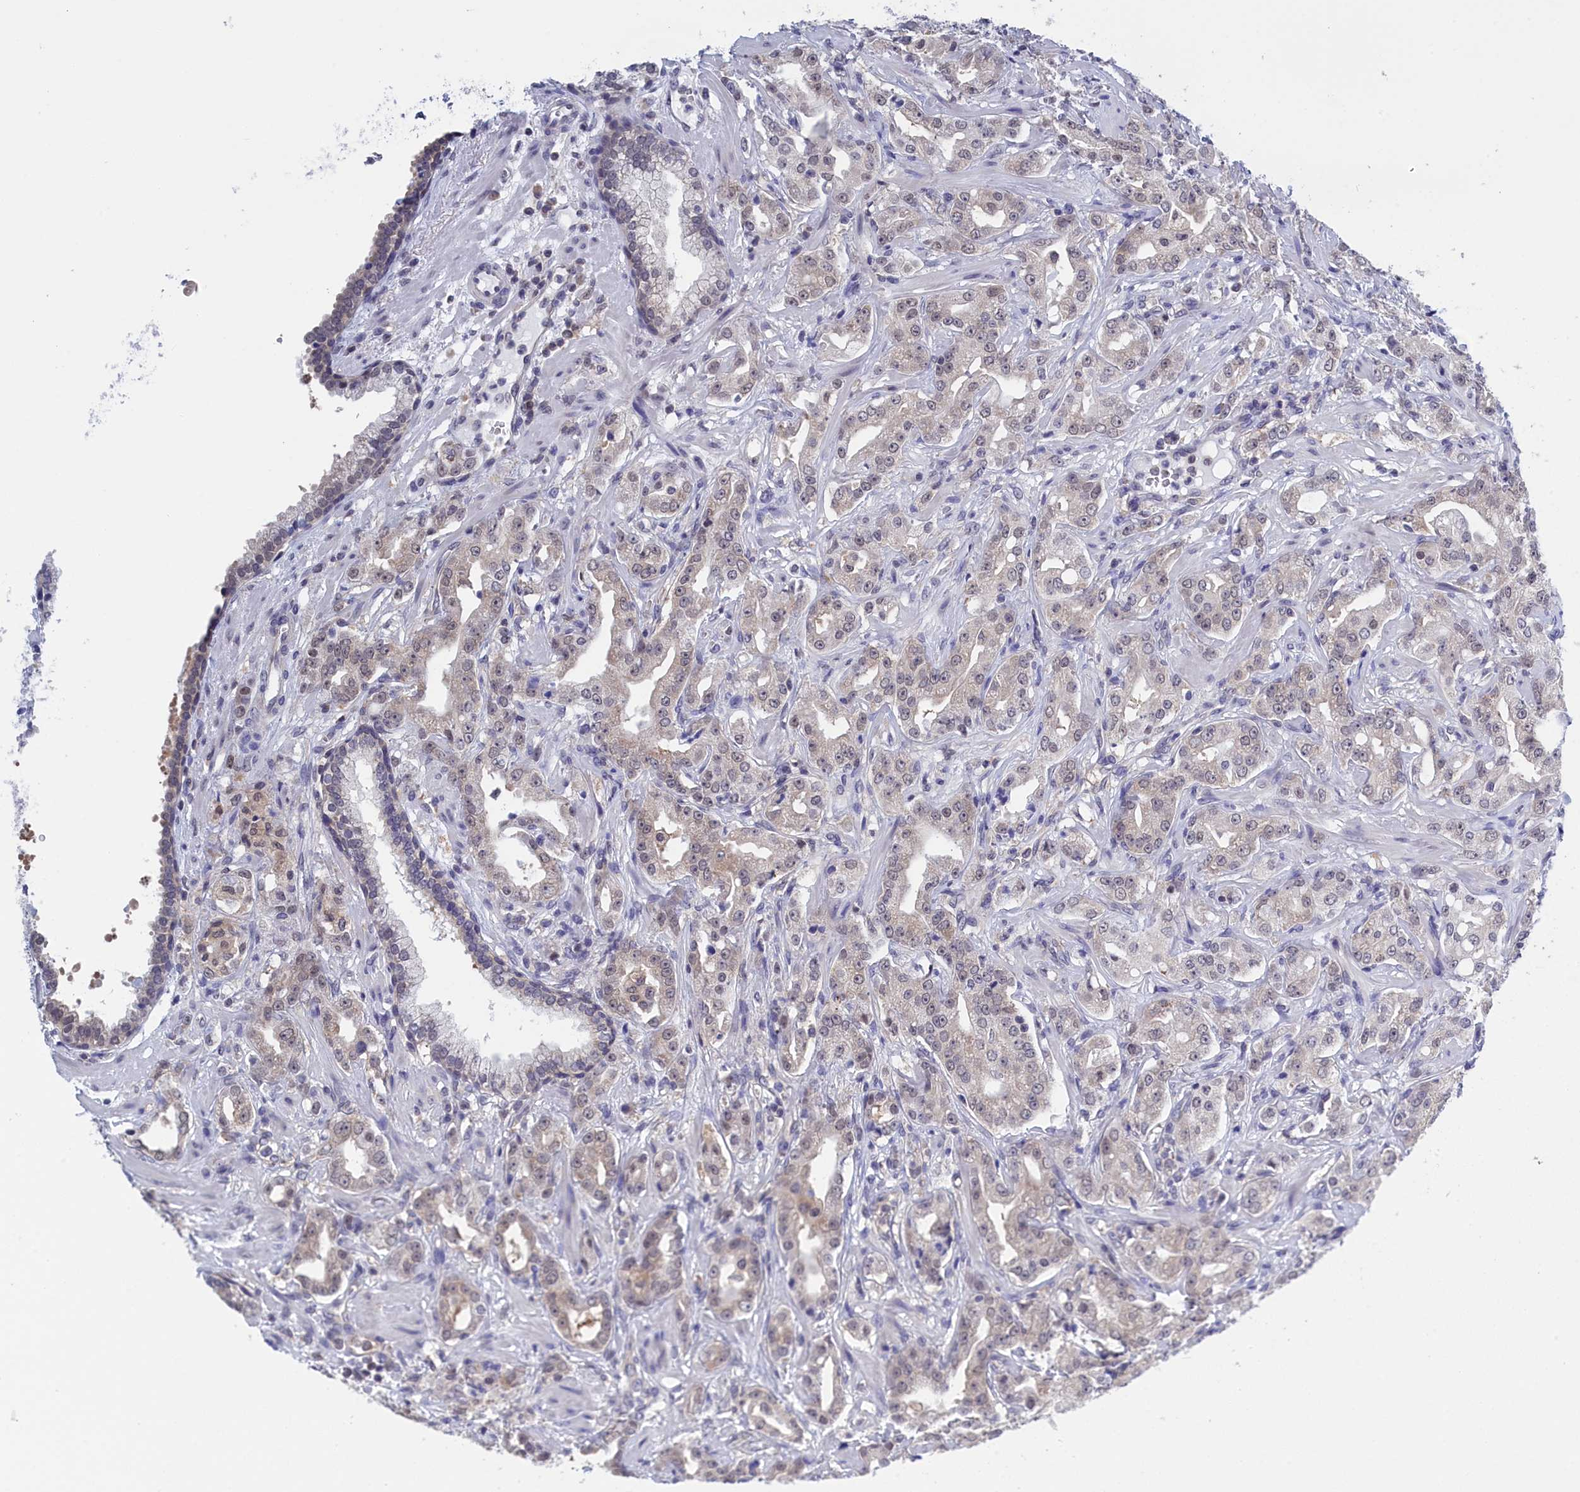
{"staining": {"intensity": "weak", "quantity": "<25%", "location": "nuclear"}, "tissue": "prostate cancer", "cell_type": "Tumor cells", "image_type": "cancer", "snomed": [{"axis": "morphology", "description": "Adenocarcinoma, High grade"}, {"axis": "topography", "description": "Prostate"}], "caption": "High magnification brightfield microscopy of prostate high-grade adenocarcinoma stained with DAB (3,3'-diaminobenzidine) (brown) and counterstained with hematoxylin (blue): tumor cells show no significant expression.", "gene": "PGP", "patient": {"sex": "male", "age": 63}}